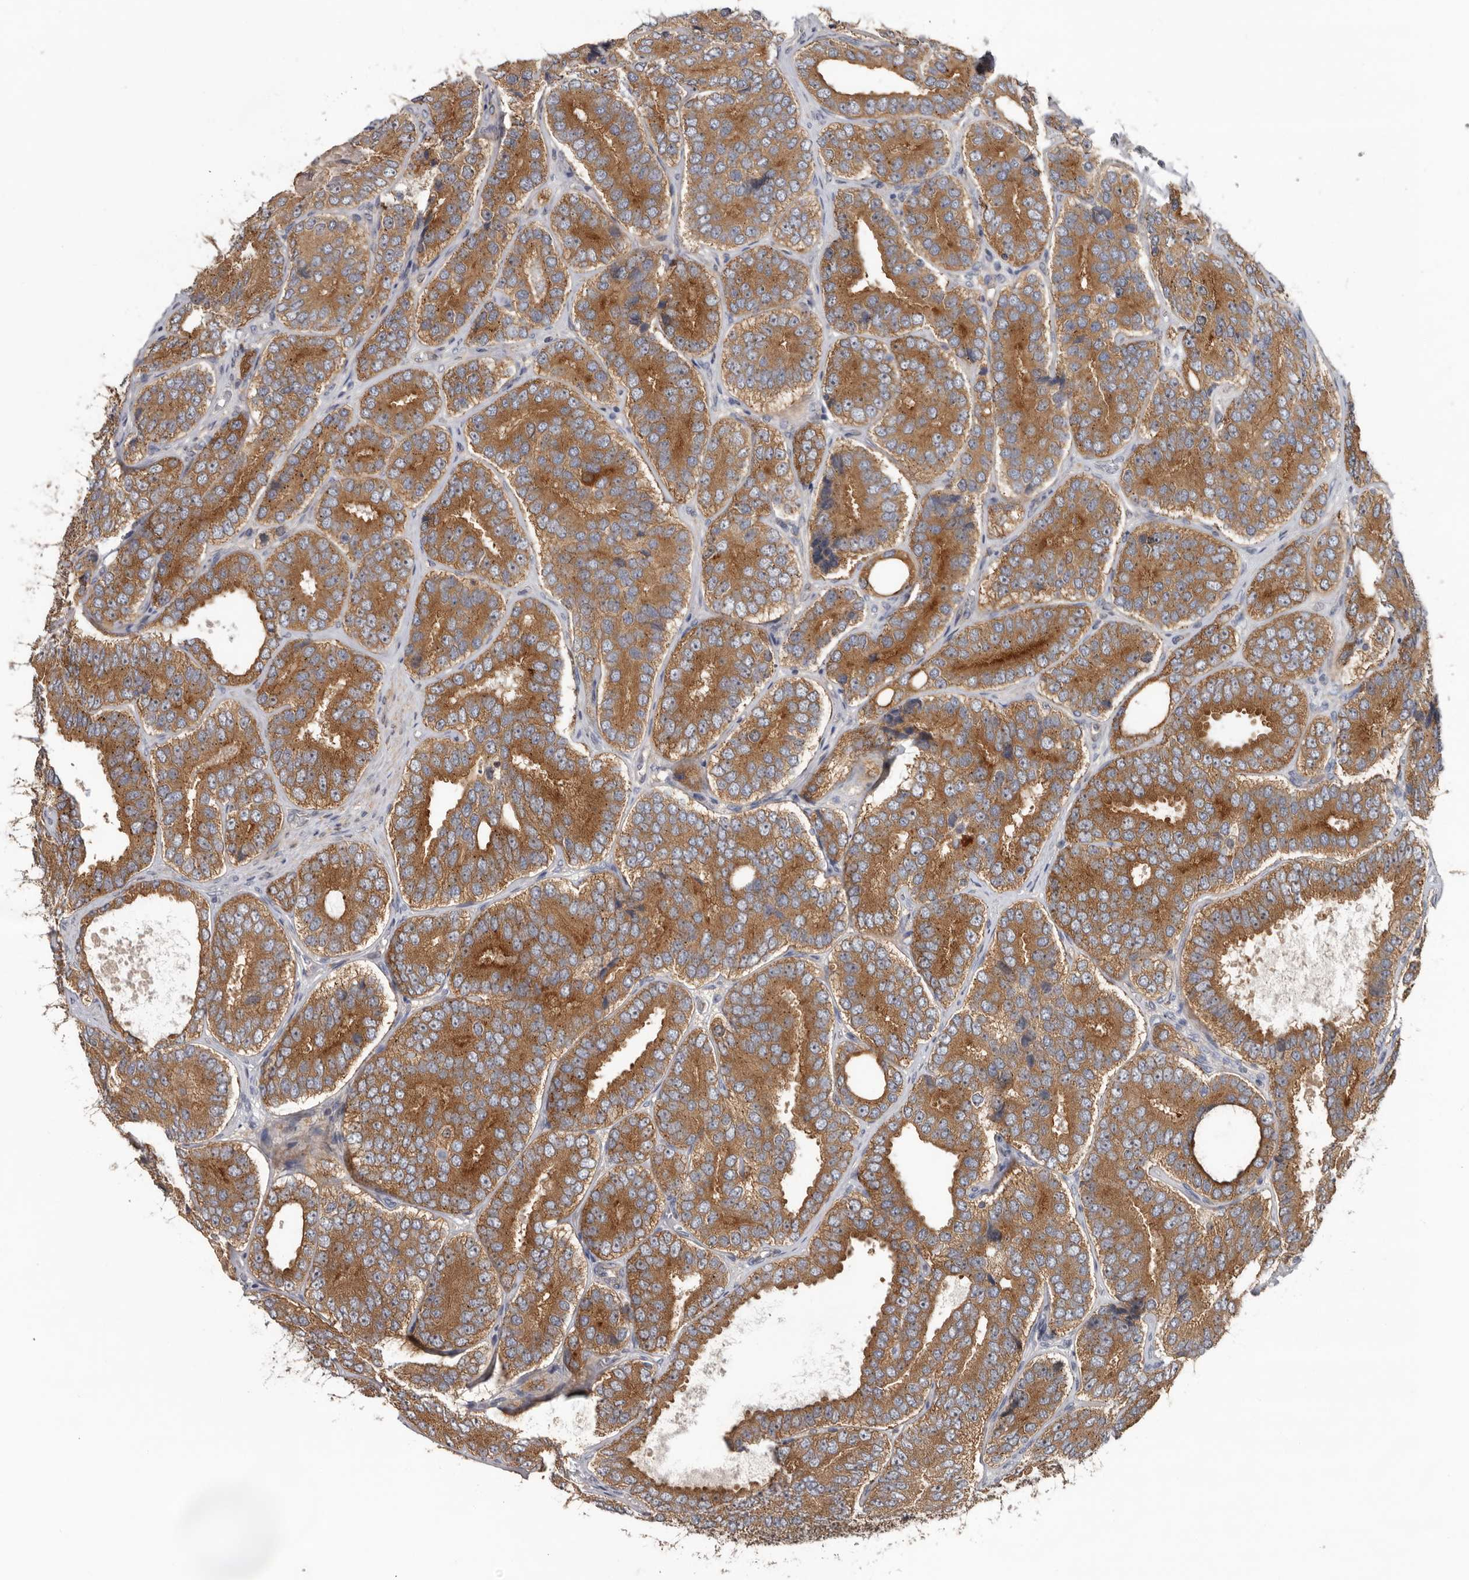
{"staining": {"intensity": "moderate", "quantity": ">75%", "location": "cytoplasmic/membranous"}, "tissue": "prostate cancer", "cell_type": "Tumor cells", "image_type": "cancer", "snomed": [{"axis": "morphology", "description": "Adenocarcinoma, High grade"}, {"axis": "topography", "description": "Prostate"}], "caption": "IHC image of neoplastic tissue: human adenocarcinoma (high-grade) (prostate) stained using immunohistochemistry (IHC) reveals medium levels of moderate protein expression localized specifically in the cytoplasmic/membranous of tumor cells, appearing as a cytoplasmic/membranous brown color.", "gene": "HINT3", "patient": {"sex": "male", "age": 56}}